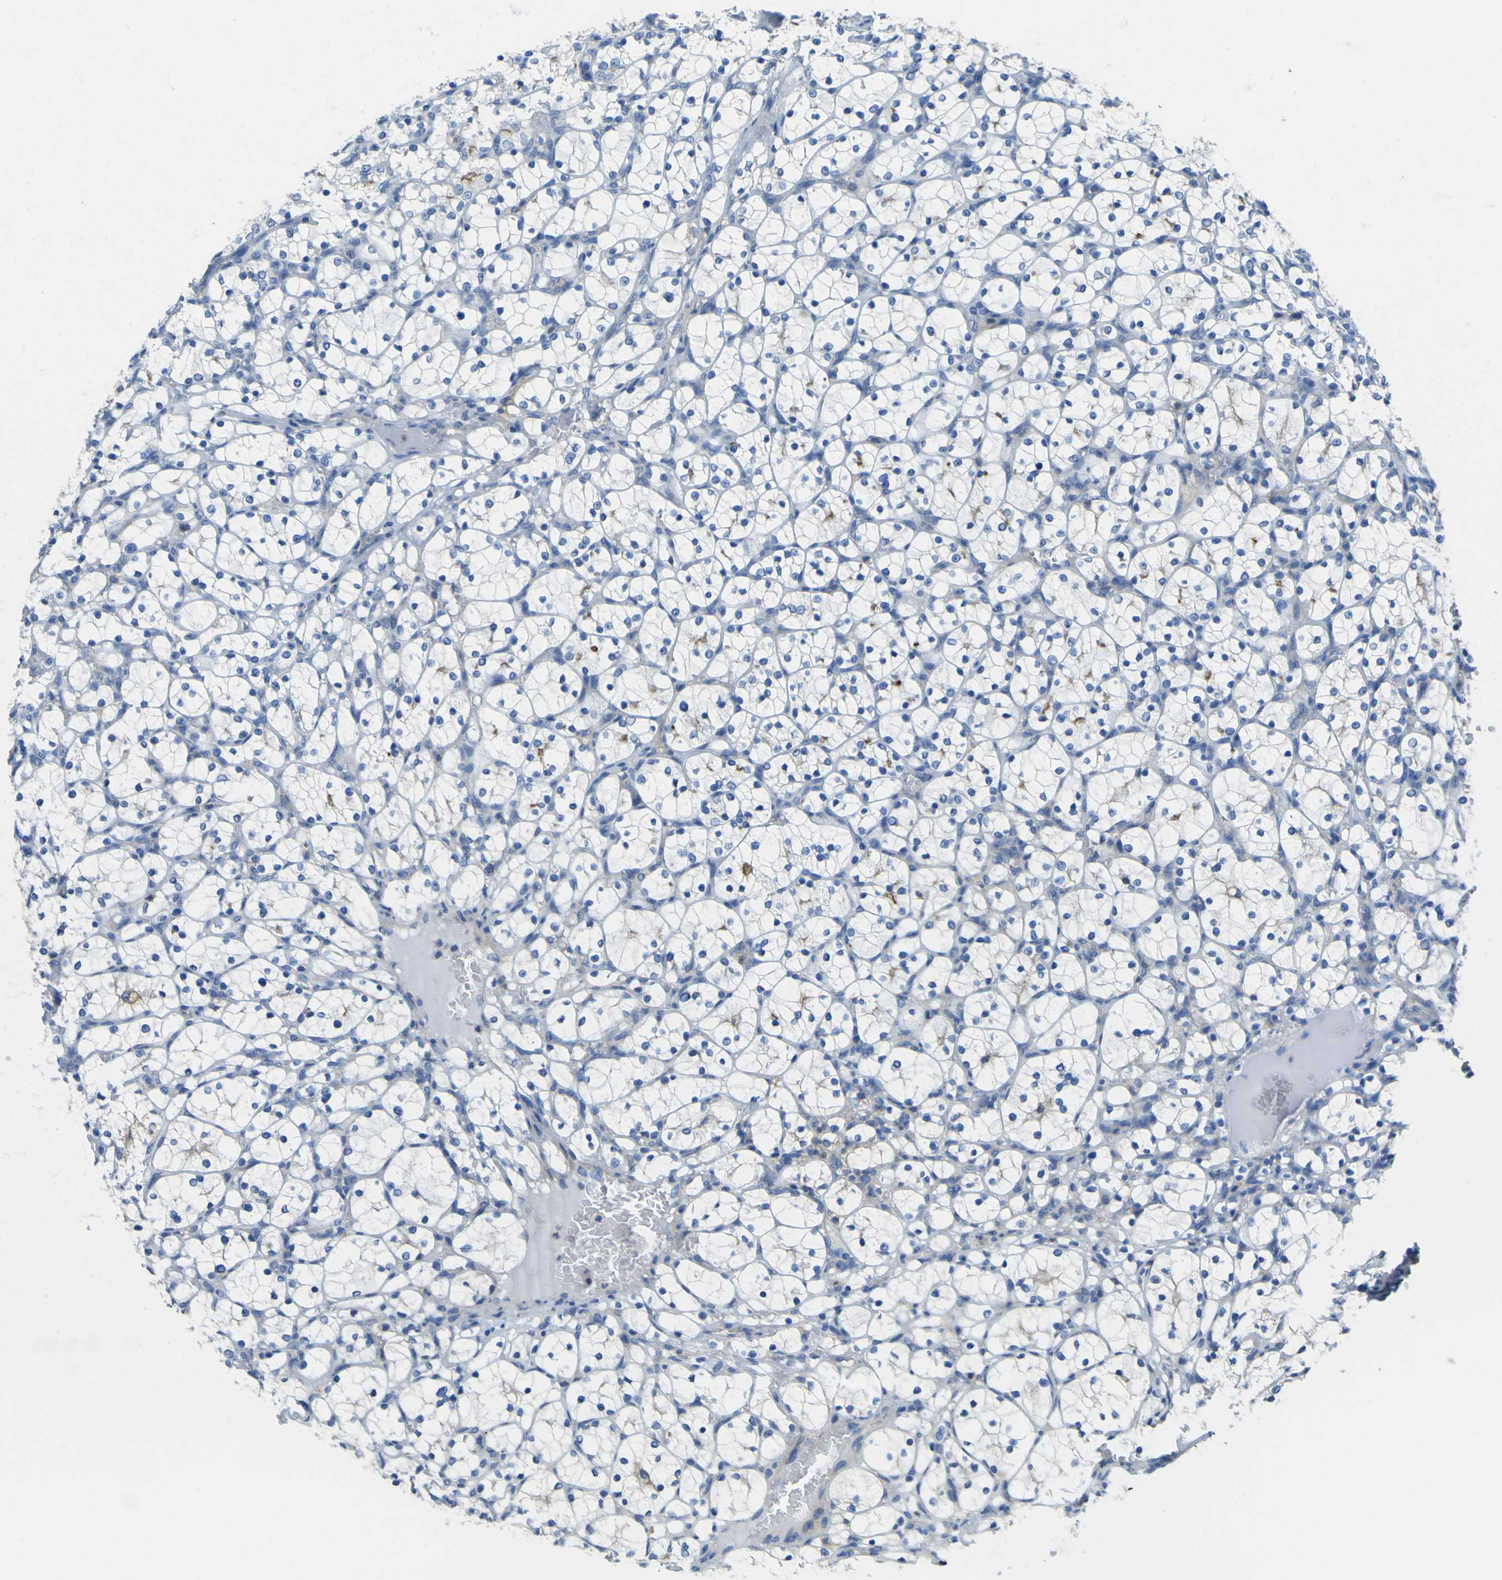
{"staining": {"intensity": "negative", "quantity": "none", "location": "none"}, "tissue": "renal cancer", "cell_type": "Tumor cells", "image_type": "cancer", "snomed": [{"axis": "morphology", "description": "Adenocarcinoma, NOS"}, {"axis": "topography", "description": "Kidney"}], "caption": "IHC micrograph of renal cancer stained for a protein (brown), which exhibits no staining in tumor cells.", "gene": "OGN", "patient": {"sex": "female", "age": 69}}